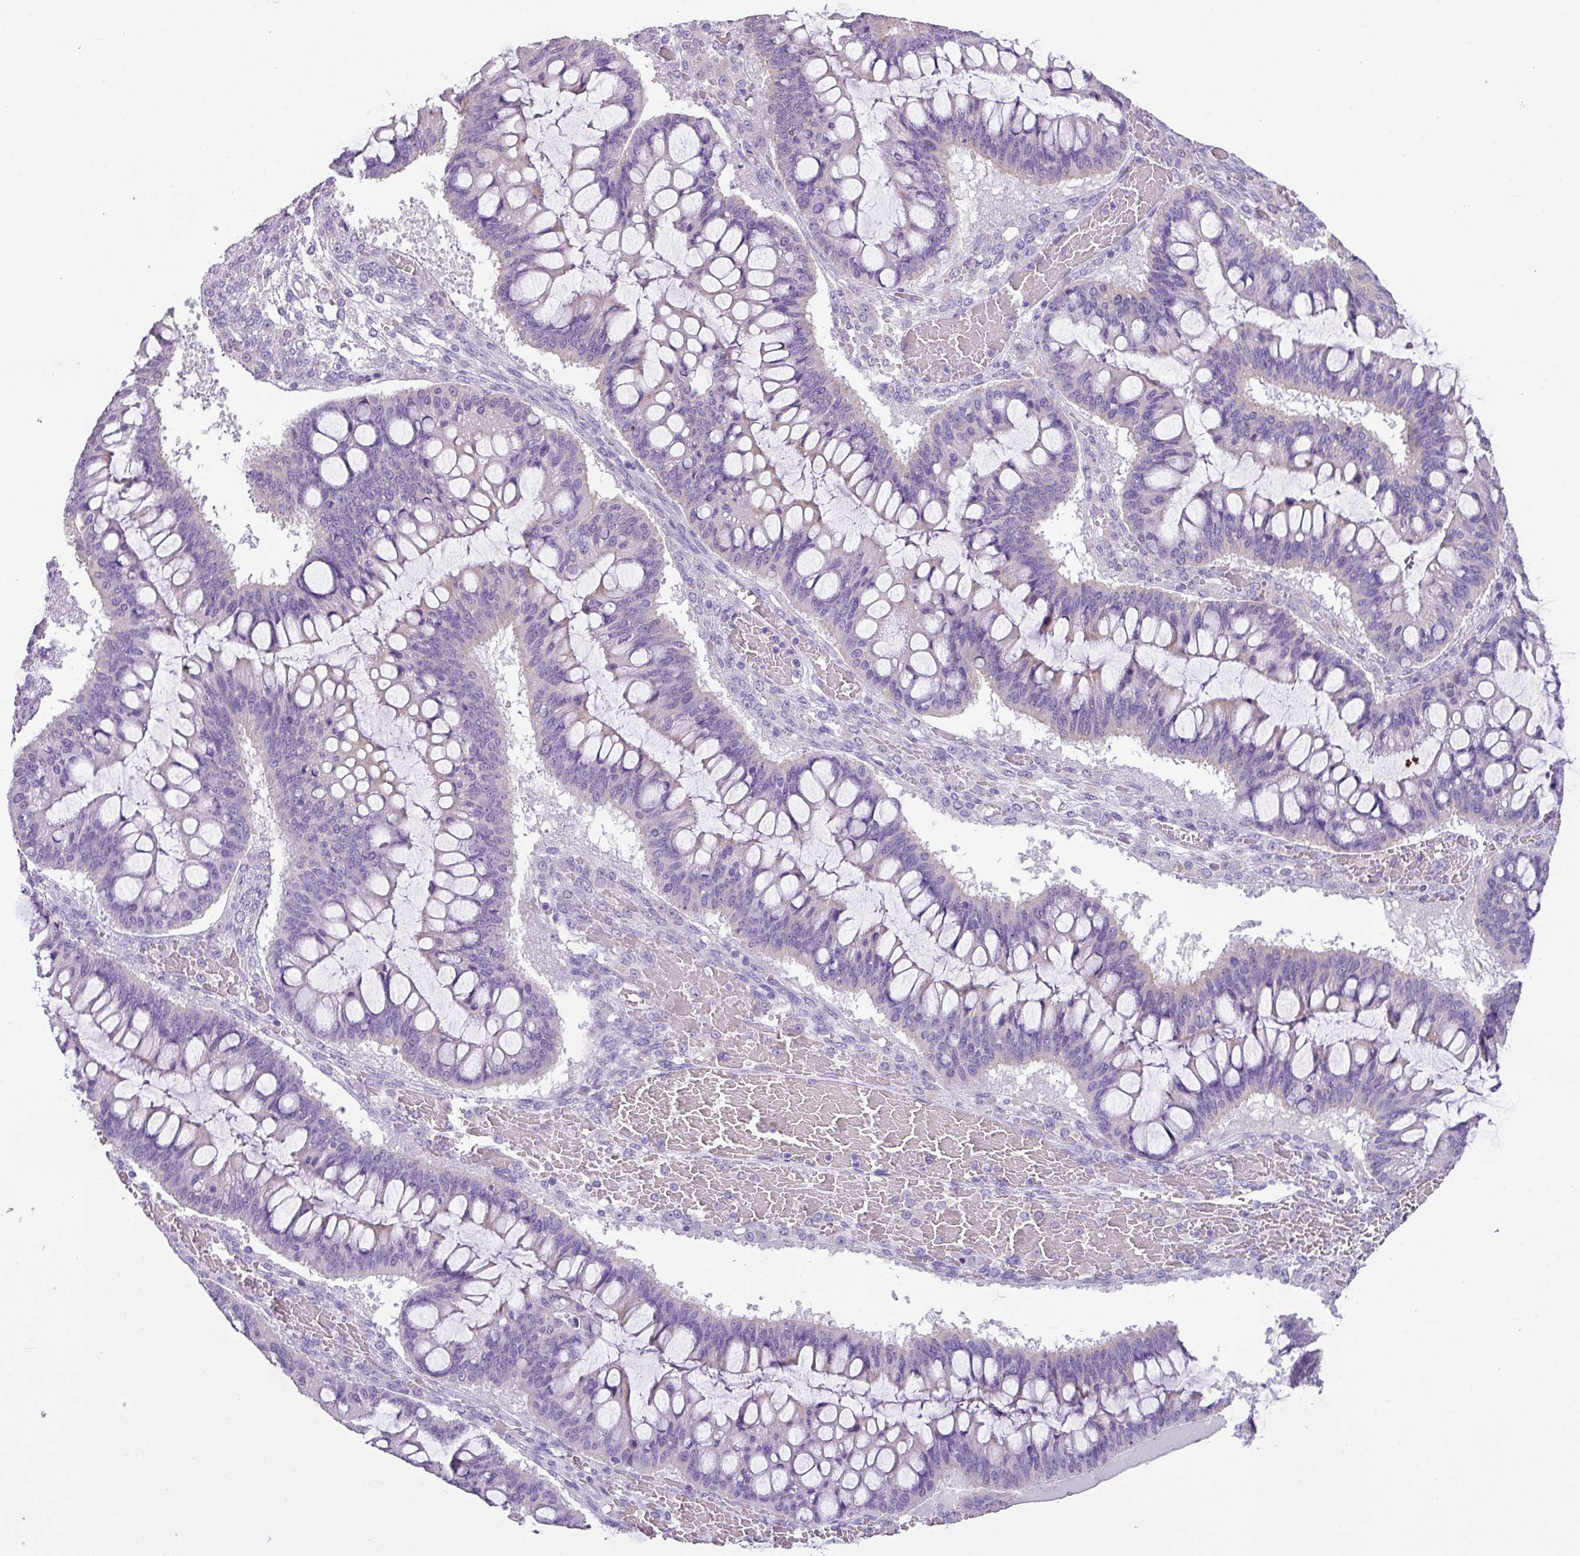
{"staining": {"intensity": "negative", "quantity": "none", "location": "none"}, "tissue": "ovarian cancer", "cell_type": "Tumor cells", "image_type": "cancer", "snomed": [{"axis": "morphology", "description": "Cystadenocarcinoma, mucinous, NOS"}, {"axis": "topography", "description": "Ovary"}], "caption": "Immunohistochemistry micrograph of human ovarian mucinous cystadenocarcinoma stained for a protein (brown), which displays no staining in tumor cells.", "gene": "PALS2", "patient": {"sex": "female", "age": 73}}